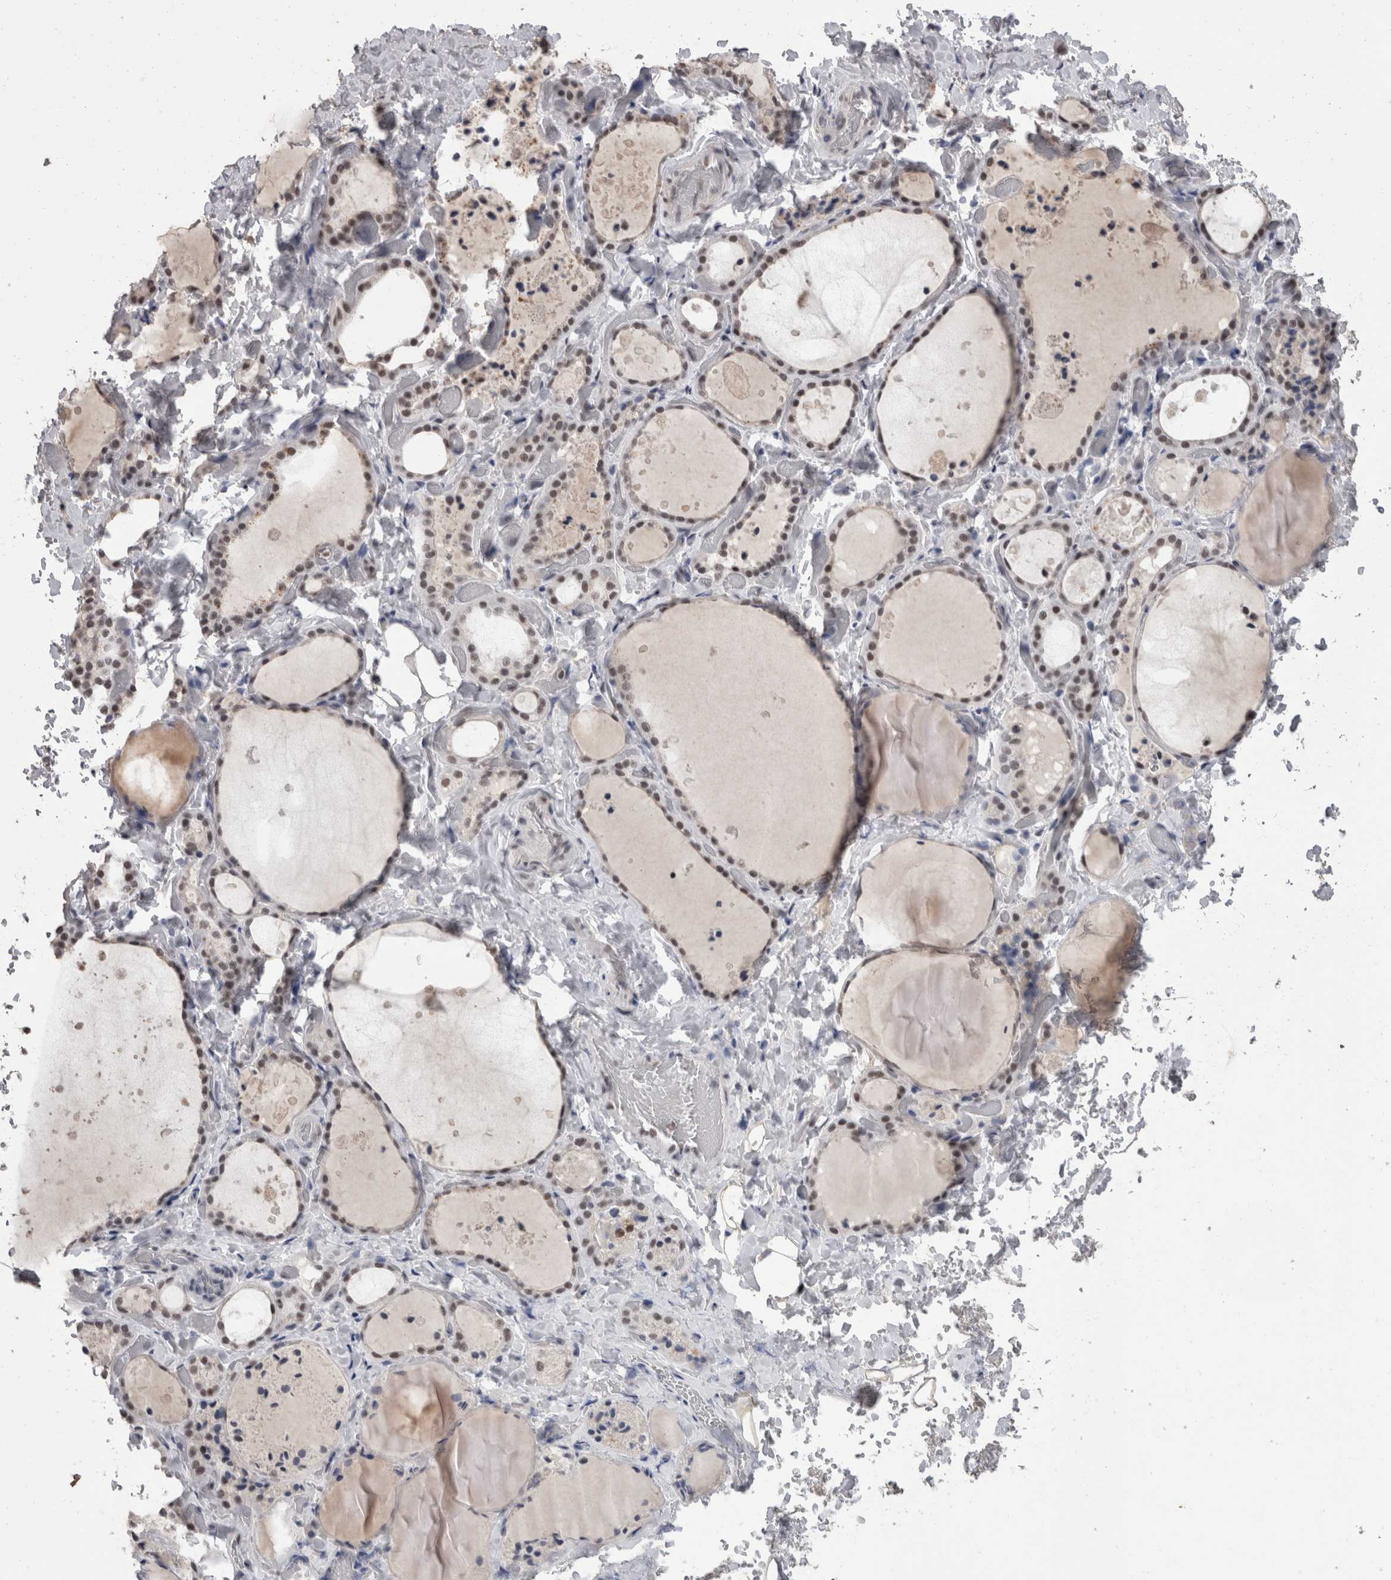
{"staining": {"intensity": "moderate", "quantity": ">75%", "location": "nuclear"}, "tissue": "thyroid gland", "cell_type": "Glandular cells", "image_type": "normal", "snomed": [{"axis": "morphology", "description": "Normal tissue, NOS"}, {"axis": "topography", "description": "Thyroid gland"}], "caption": "The immunohistochemical stain shows moderate nuclear staining in glandular cells of normal thyroid gland. The protein of interest is shown in brown color, while the nuclei are stained blue.", "gene": "DDX17", "patient": {"sex": "female", "age": 44}}